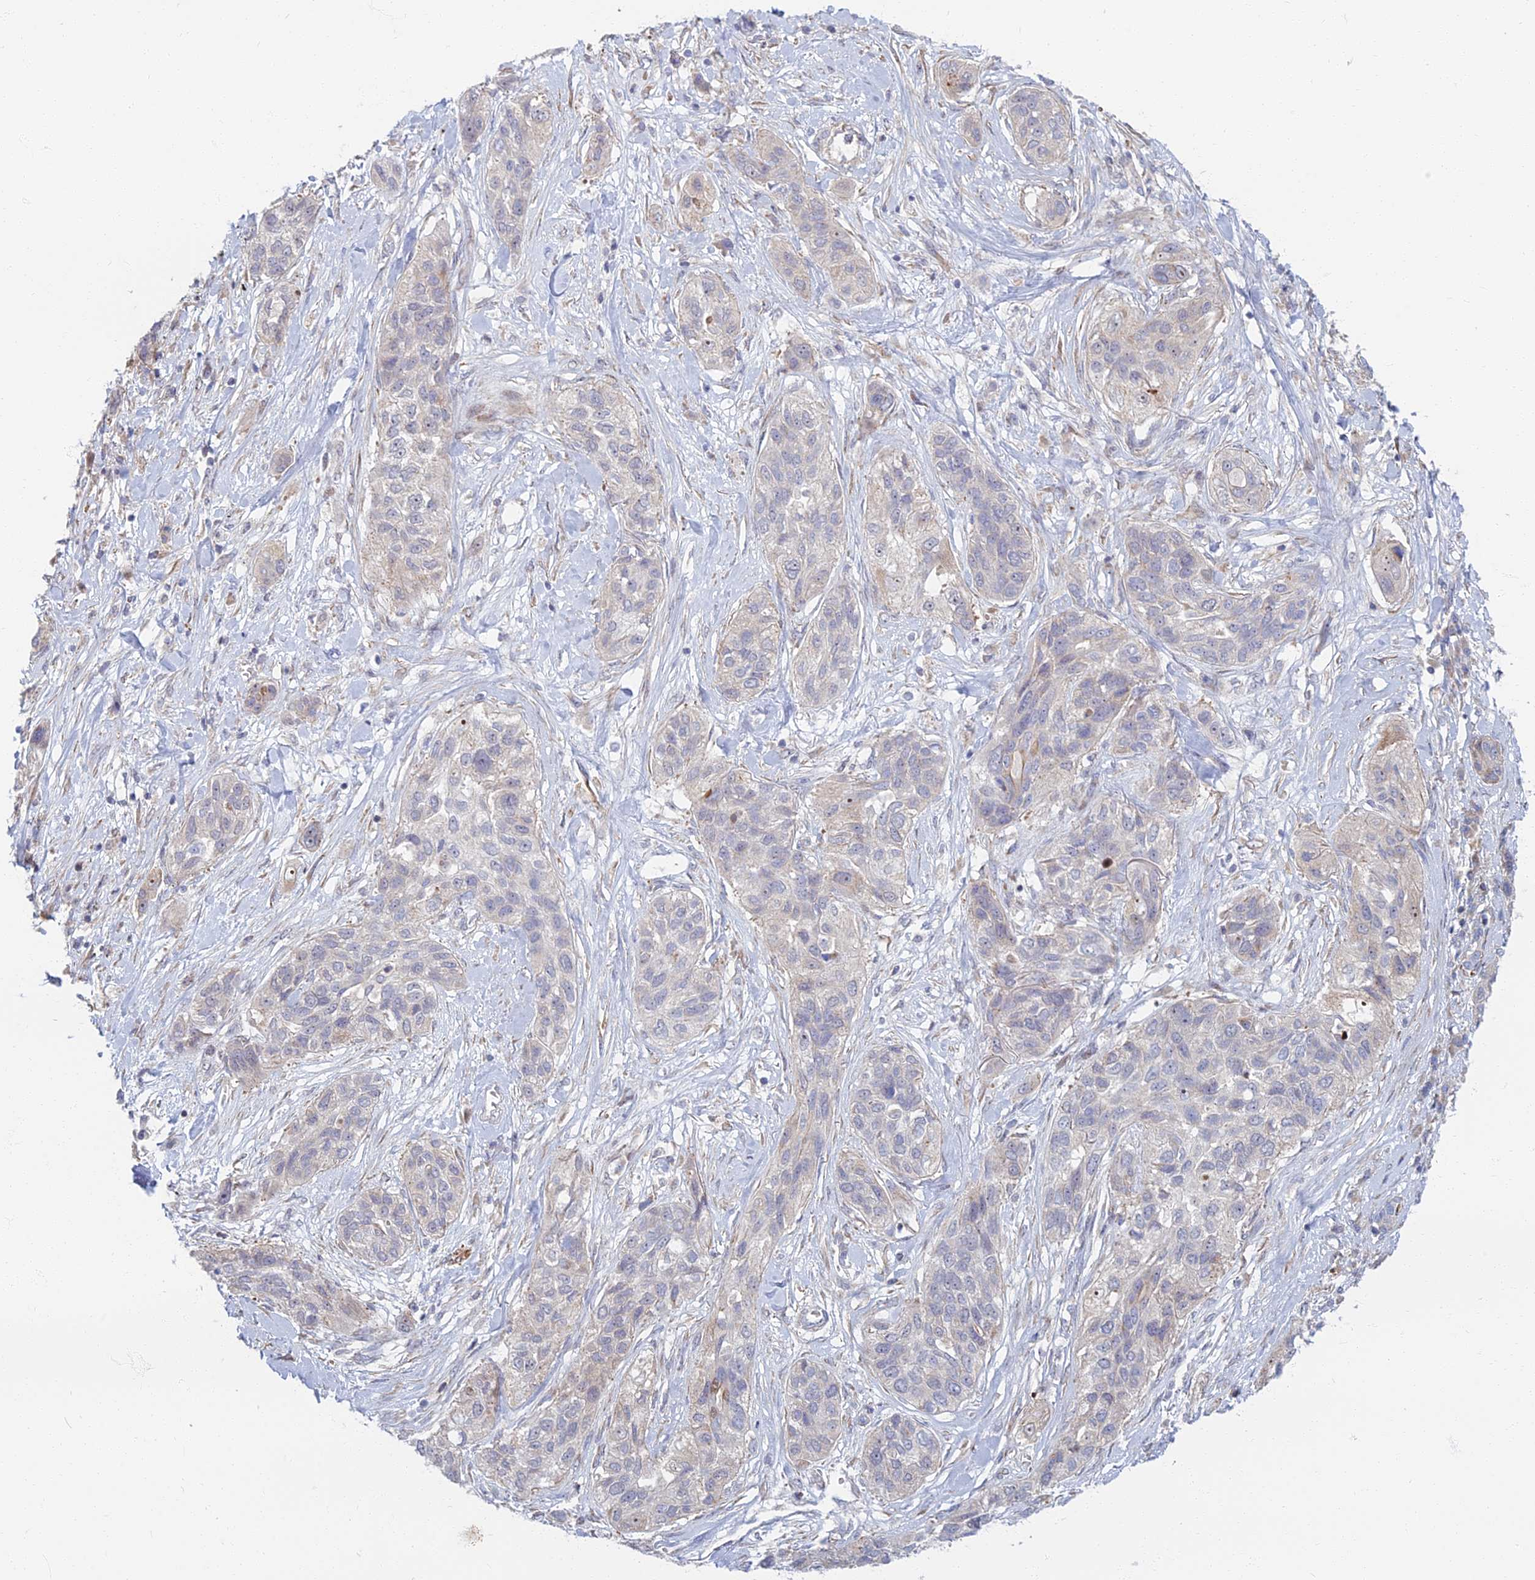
{"staining": {"intensity": "negative", "quantity": "none", "location": "none"}, "tissue": "lung cancer", "cell_type": "Tumor cells", "image_type": "cancer", "snomed": [{"axis": "morphology", "description": "Squamous cell carcinoma, NOS"}, {"axis": "topography", "description": "Lung"}], "caption": "The histopathology image demonstrates no significant staining in tumor cells of lung cancer (squamous cell carcinoma).", "gene": "C15orf40", "patient": {"sex": "female", "age": 70}}